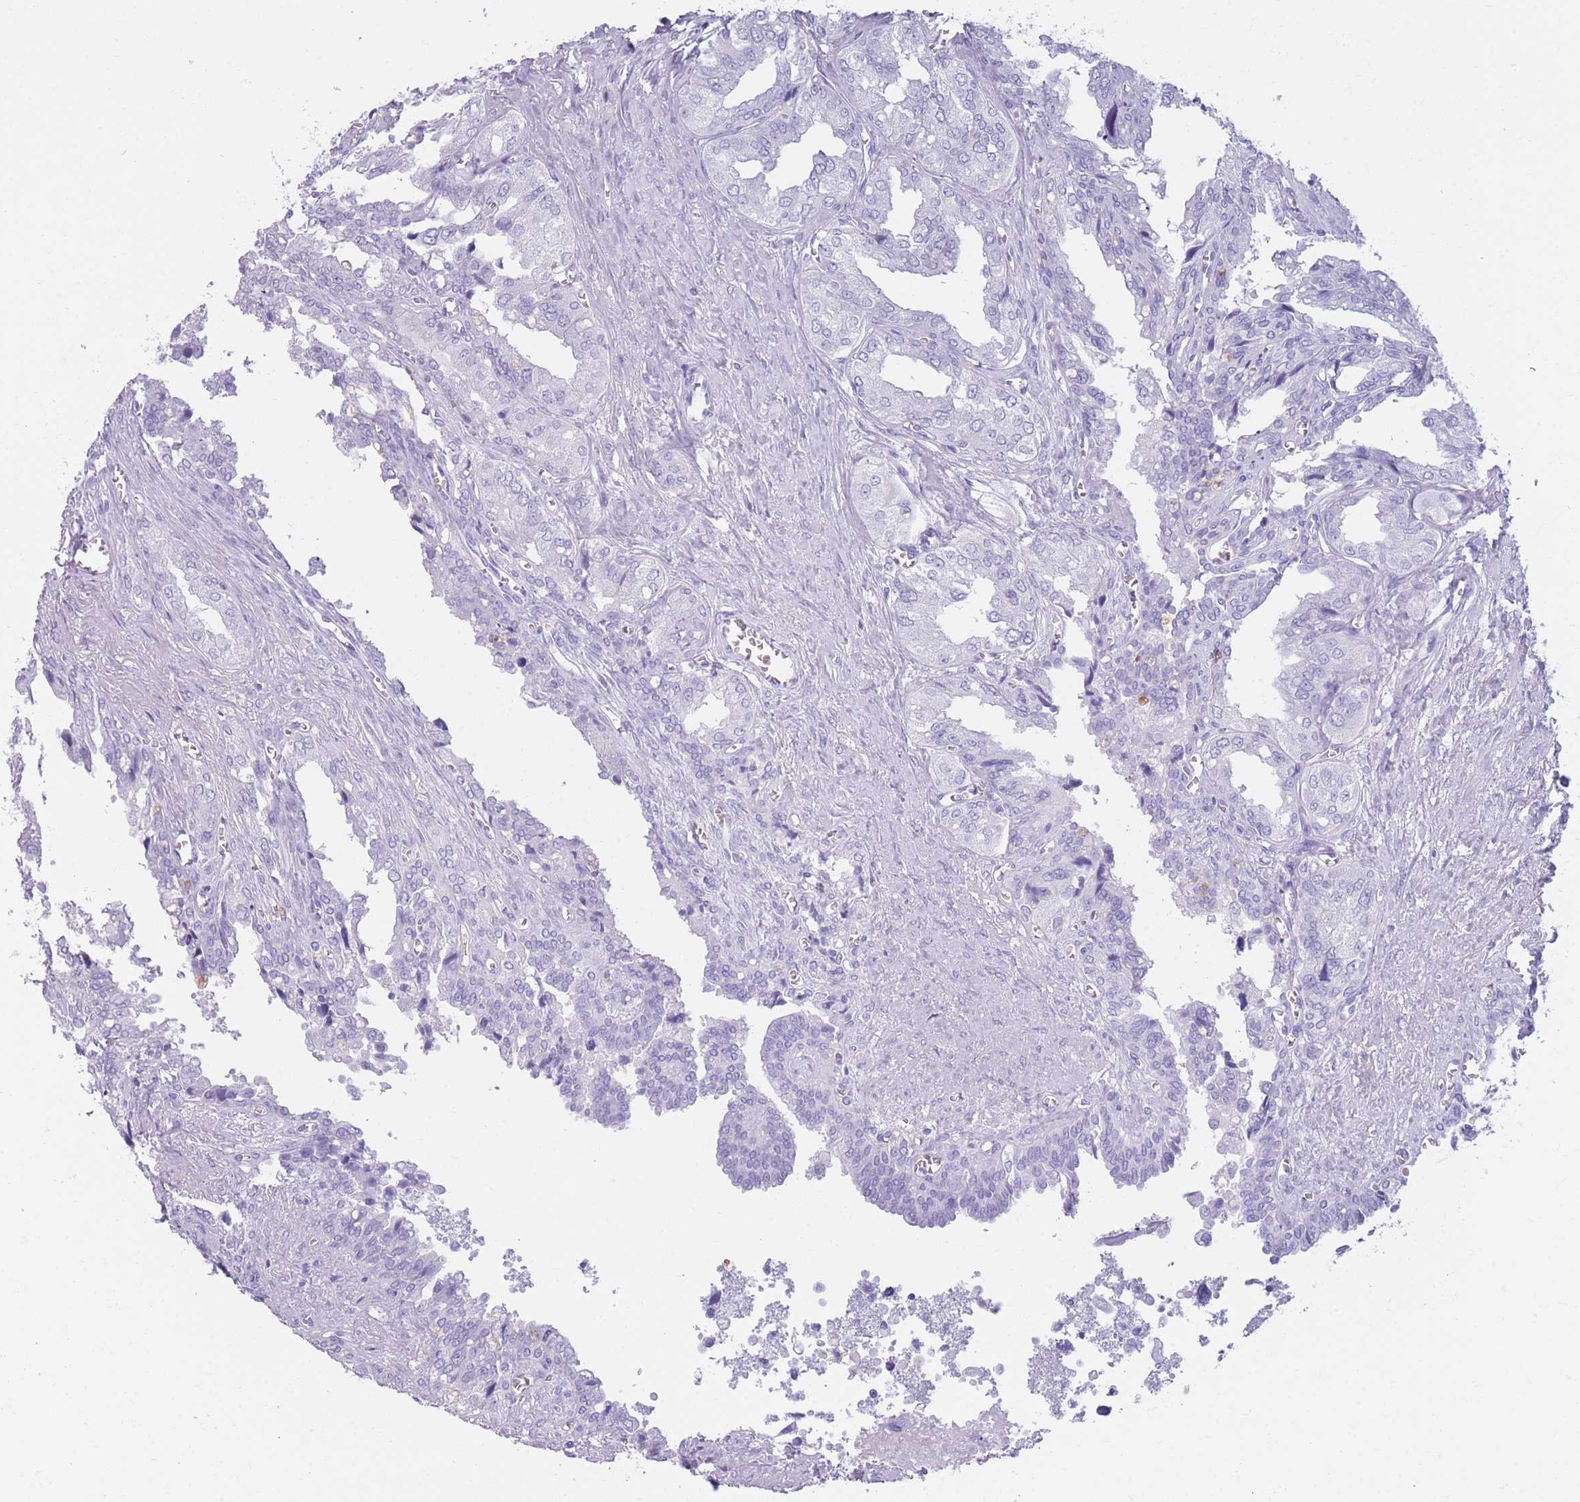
{"staining": {"intensity": "negative", "quantity": "none", "location": "none"}, "tissue": "seminal vesicle", "cell_type": "Glandular cells", "image_type": "normal", "snomed": [{"axis": "morphology", "description": "Normal tissue, NOS"}, {"axis": "topography", "description": "Seminal veicle"}], "caption": "This is an IHC micrograph of unremarkable seminal vesicle. There is no staining in glandular cells.", "gene": "TNFSF11", "patient": {"sex": "male", "age": 67}}